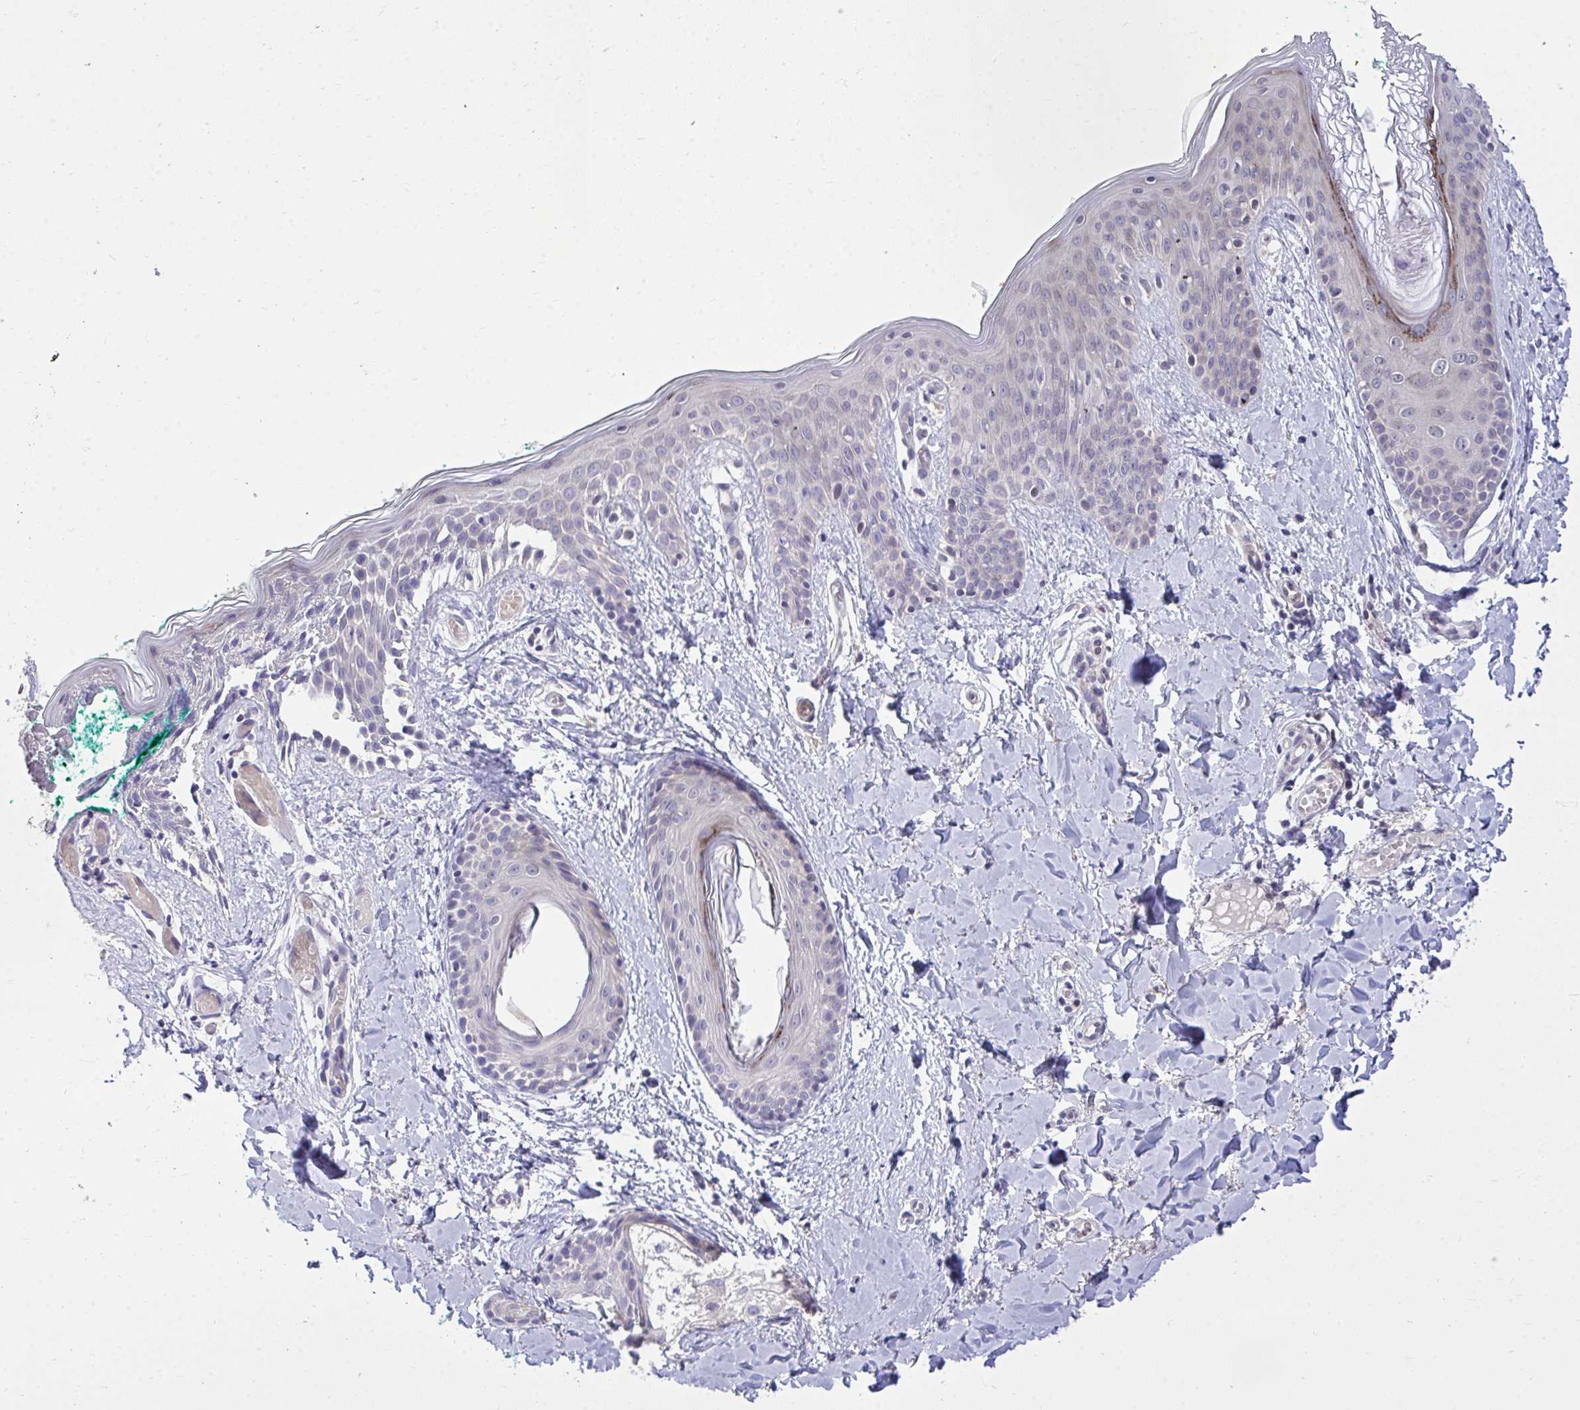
{"staining": {"intensity": "negative", "quantity": "none", "location": "none"}, "tissue": "skin", "cell_type": "Fibroblasts", "image_type": "normal", "snomed": [{"axis": "morphology", "description": "Normal tissue, NOS"}, {"axis": "topography", "description": "Skin"}], "caption": "Immunohistochemistry (IHC) histopathology image of unremarkable skin stained for a protein (brown), which reveals no expression in fibroblasts.", "gene": "HMBOX1", "patient": {"sex": "male", "age": 16}}